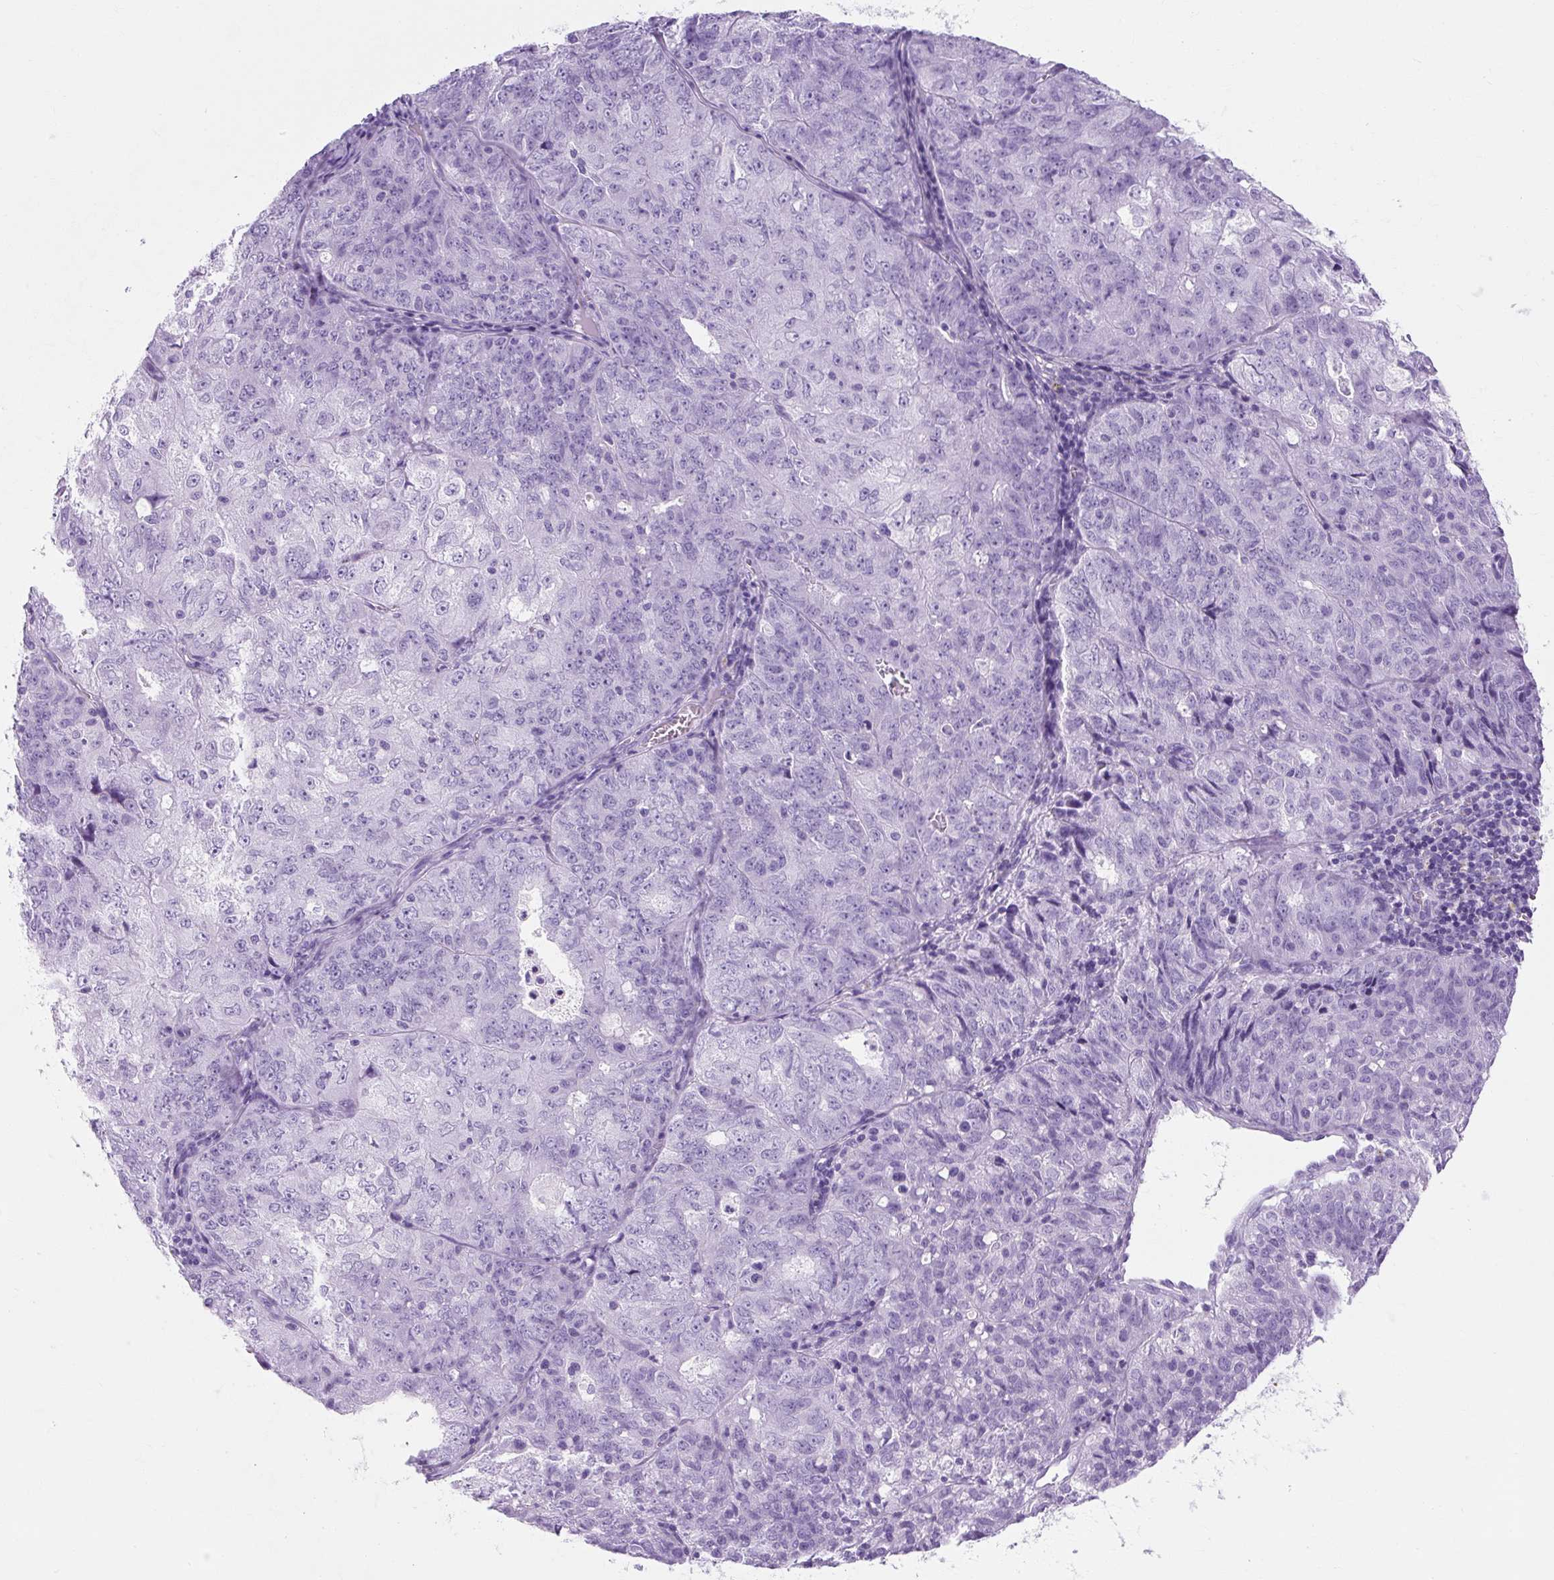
{"staining": {"intensity": "negative", "quantity": "none", "location": "none"}, "tissue": "endometrial cancer", "cell_type": "Tumor cells", "image_type": "cancer", "snomed": [{"axis": "morphology", "description": "Adenocarcinoma, NOS"}, {"axis": "topography", "description": "Endometrium"}], "caption": "Immunohistochemical staining of endometrial adenocarcinoma demonstrates no significant expression in tumor cells. (Immunohistochemistry, brightfield microscopy, high magnification).", "gene": "TMEM89", "patient": {"sex": "female", "age": 61}}